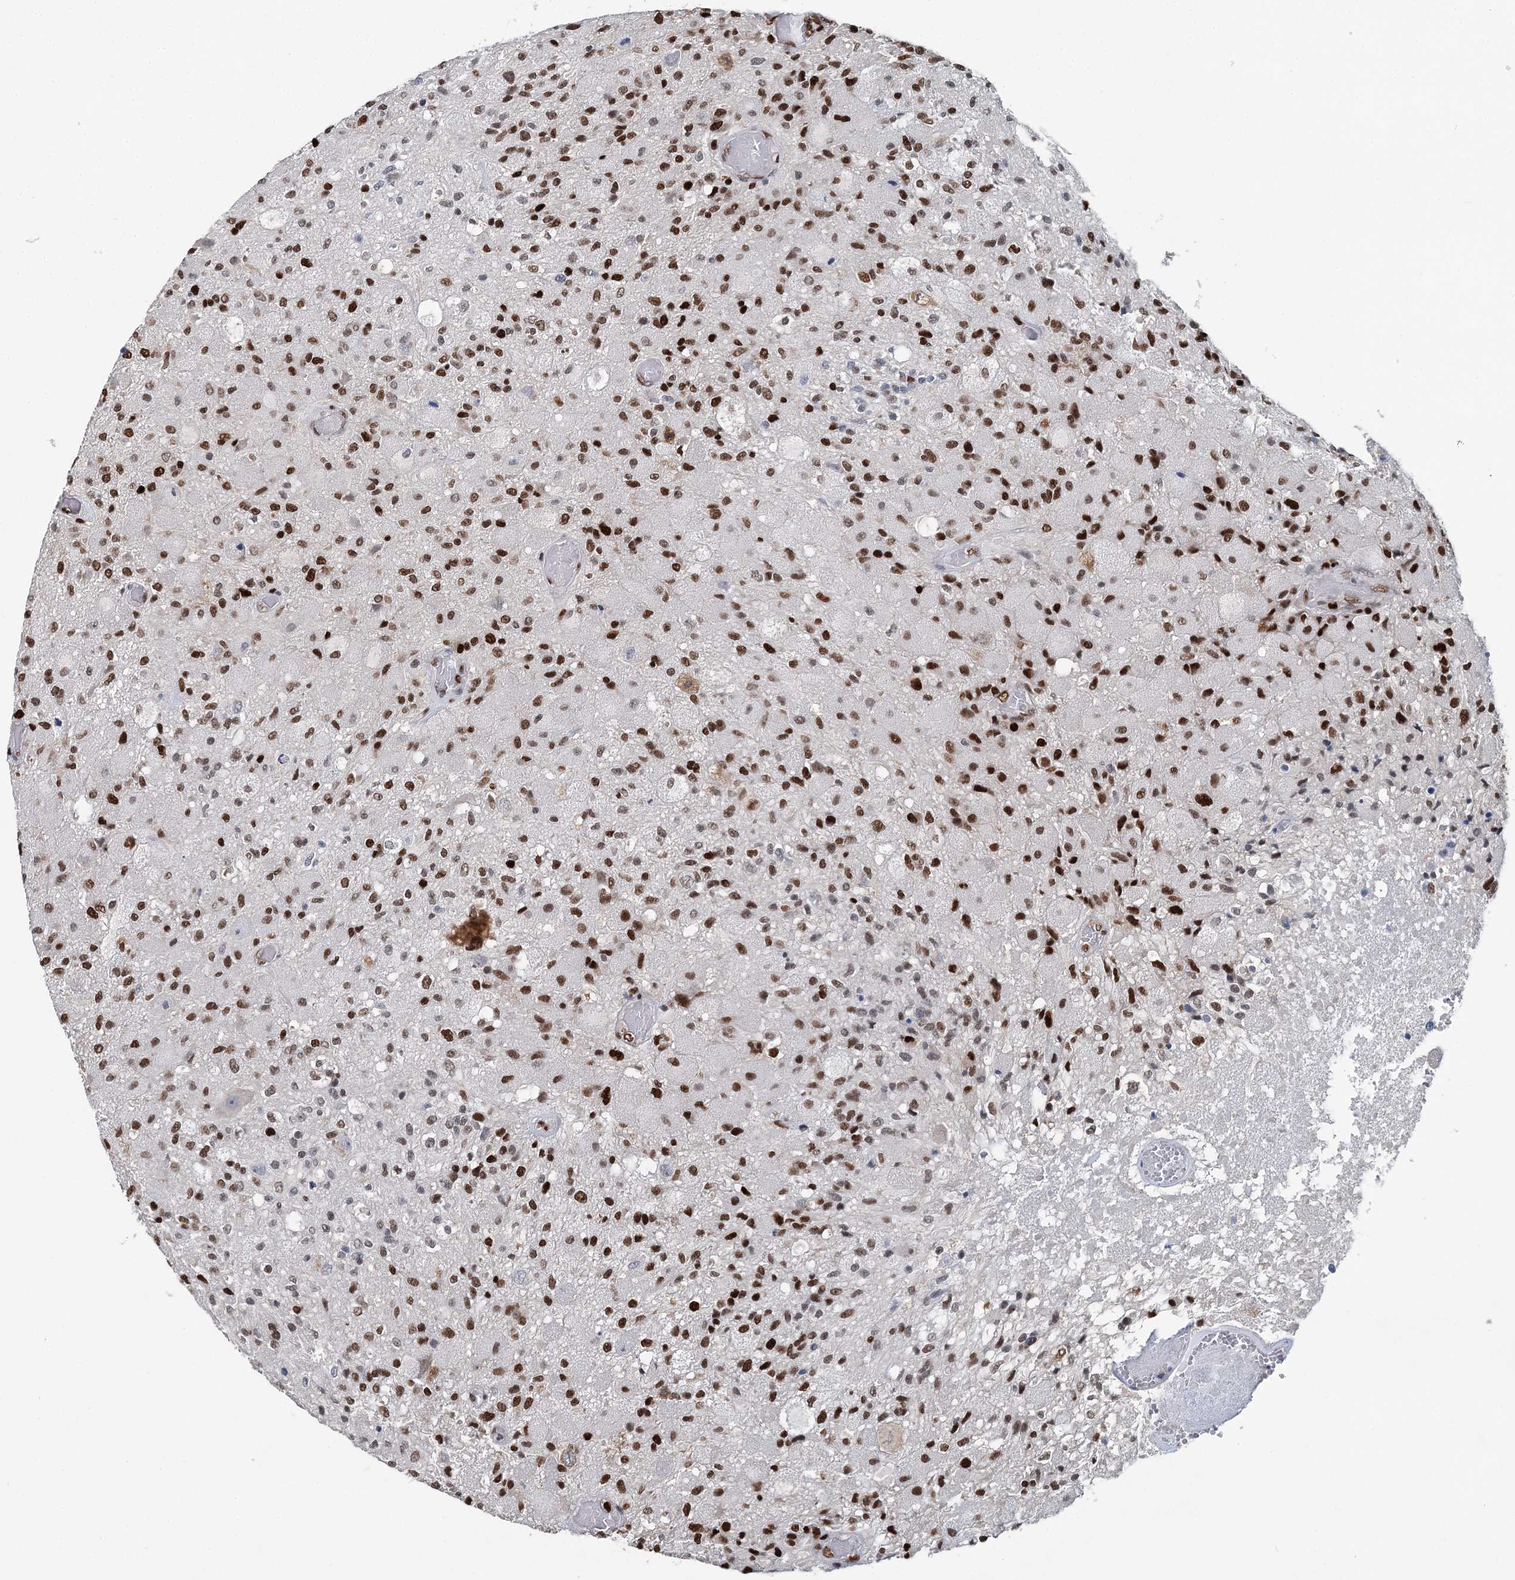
{"staining": {"intensity": "strong", "quantity": "25%-75%", "location": "nuclear"}, "tissue": "glioma", "cell_type": "Tumor cells", "image_type": "cancer", "snomed": [{"axis": "morphology", "description": "Normal tissue, NOS"}, {"axis": "morphology", "description": "Glioma, malignant, High grade"}, {"axis": "topography", "description": "Cerebral cortex"}], "caption": "This photomicrograph reveals IHC staining of glioma, with high strong nuclear positivity in approximately 25%-75% of tumor cells.", "gene": "HAT1", "patient": {"sex": "male", "age": 77}}